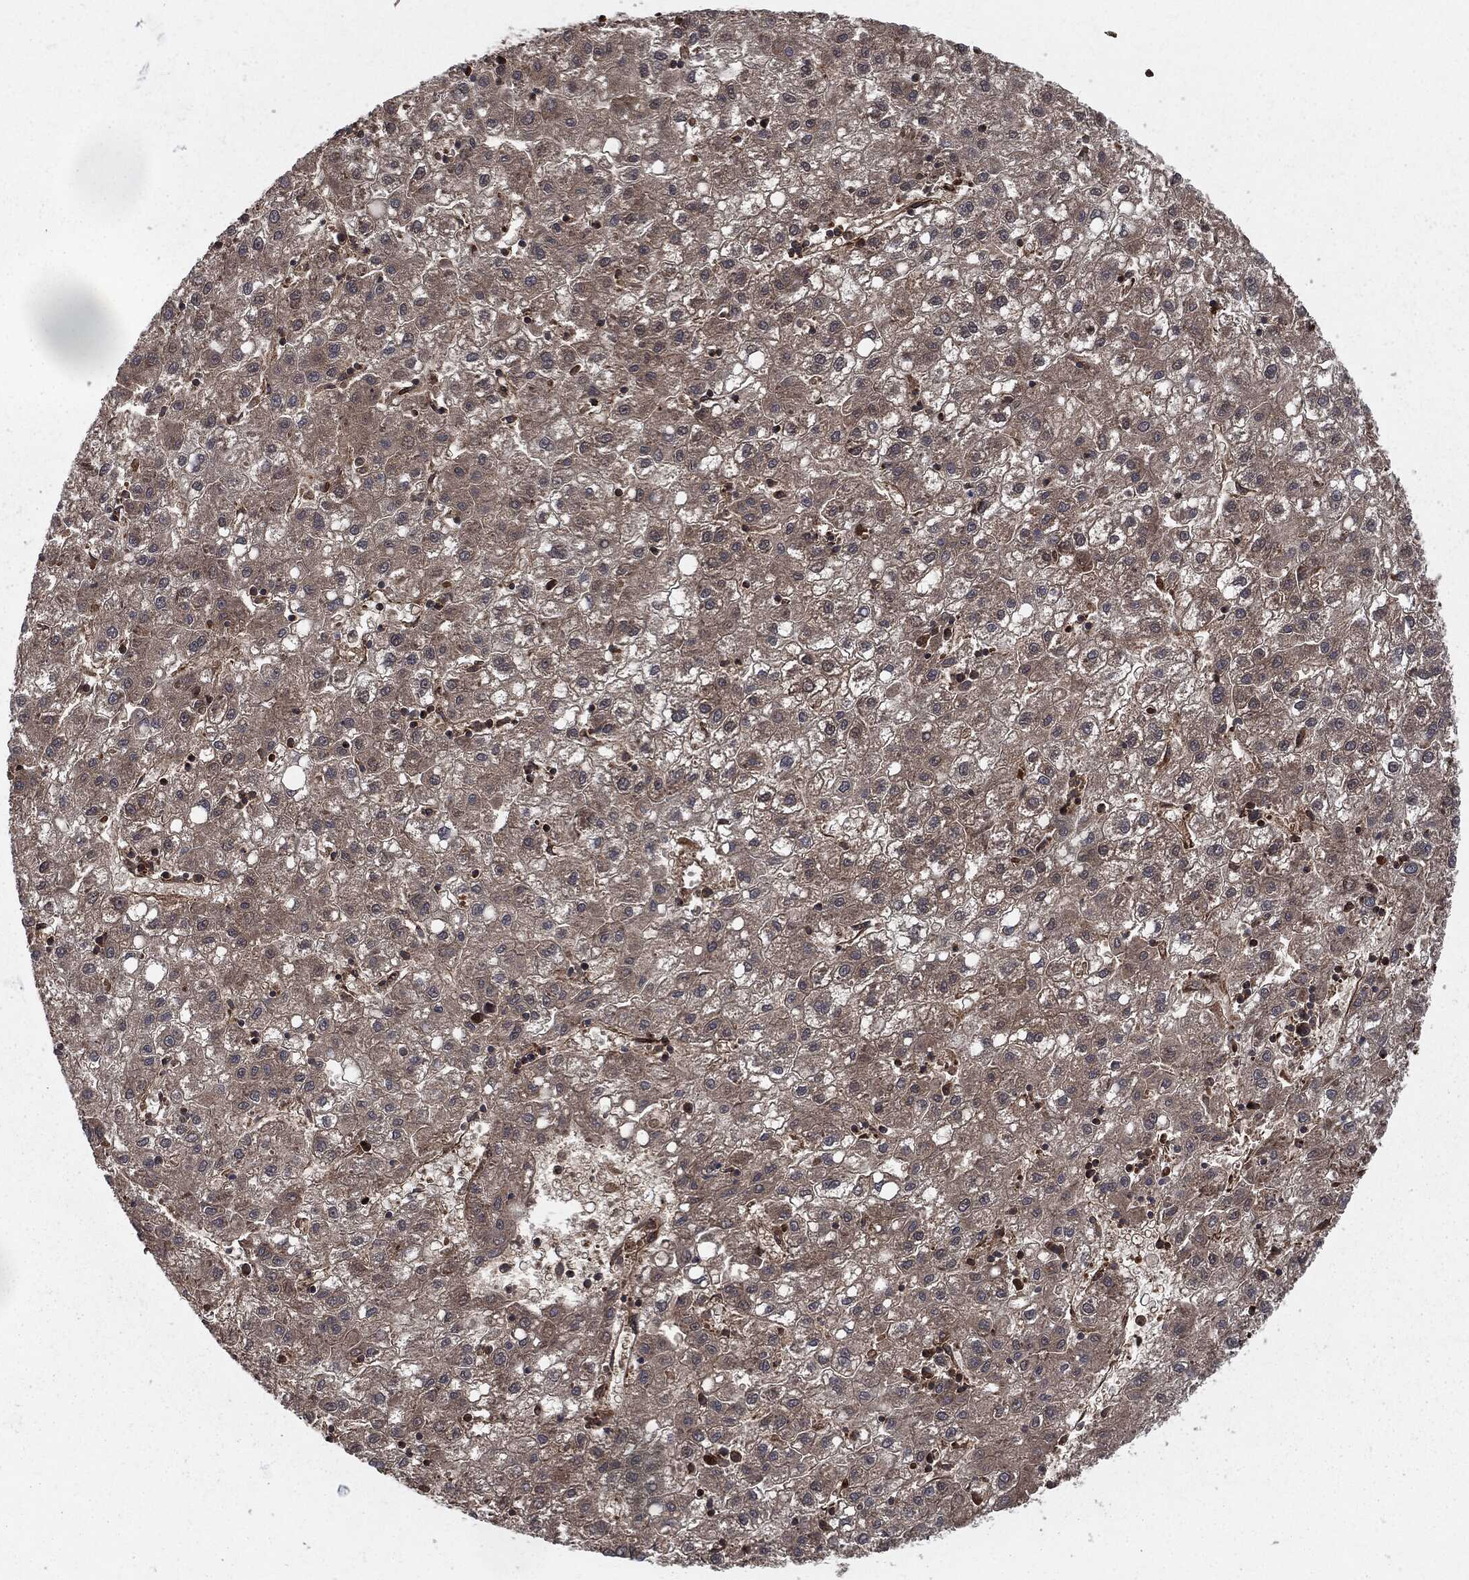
{"staining": {"intensity": "weak", "quantity": "<25%", "location": "cytoplasmic/membranous"}, "tissue": "liver cancer", "cell_type": "Tumor cells", "image_type": "cancer", "snomed": [{"axis": "morphology", "description": "Carcinoma, Hepatocellular, NOS"}, {"axis": "topography", "description": "Liver"}], "caption": "The IHC micrograph has no significant staining in tumor cells of liver hepatocellular carcinoma tissue.", "gene": "RANBP9", "patient": {"sex": "male", "age": 72}}